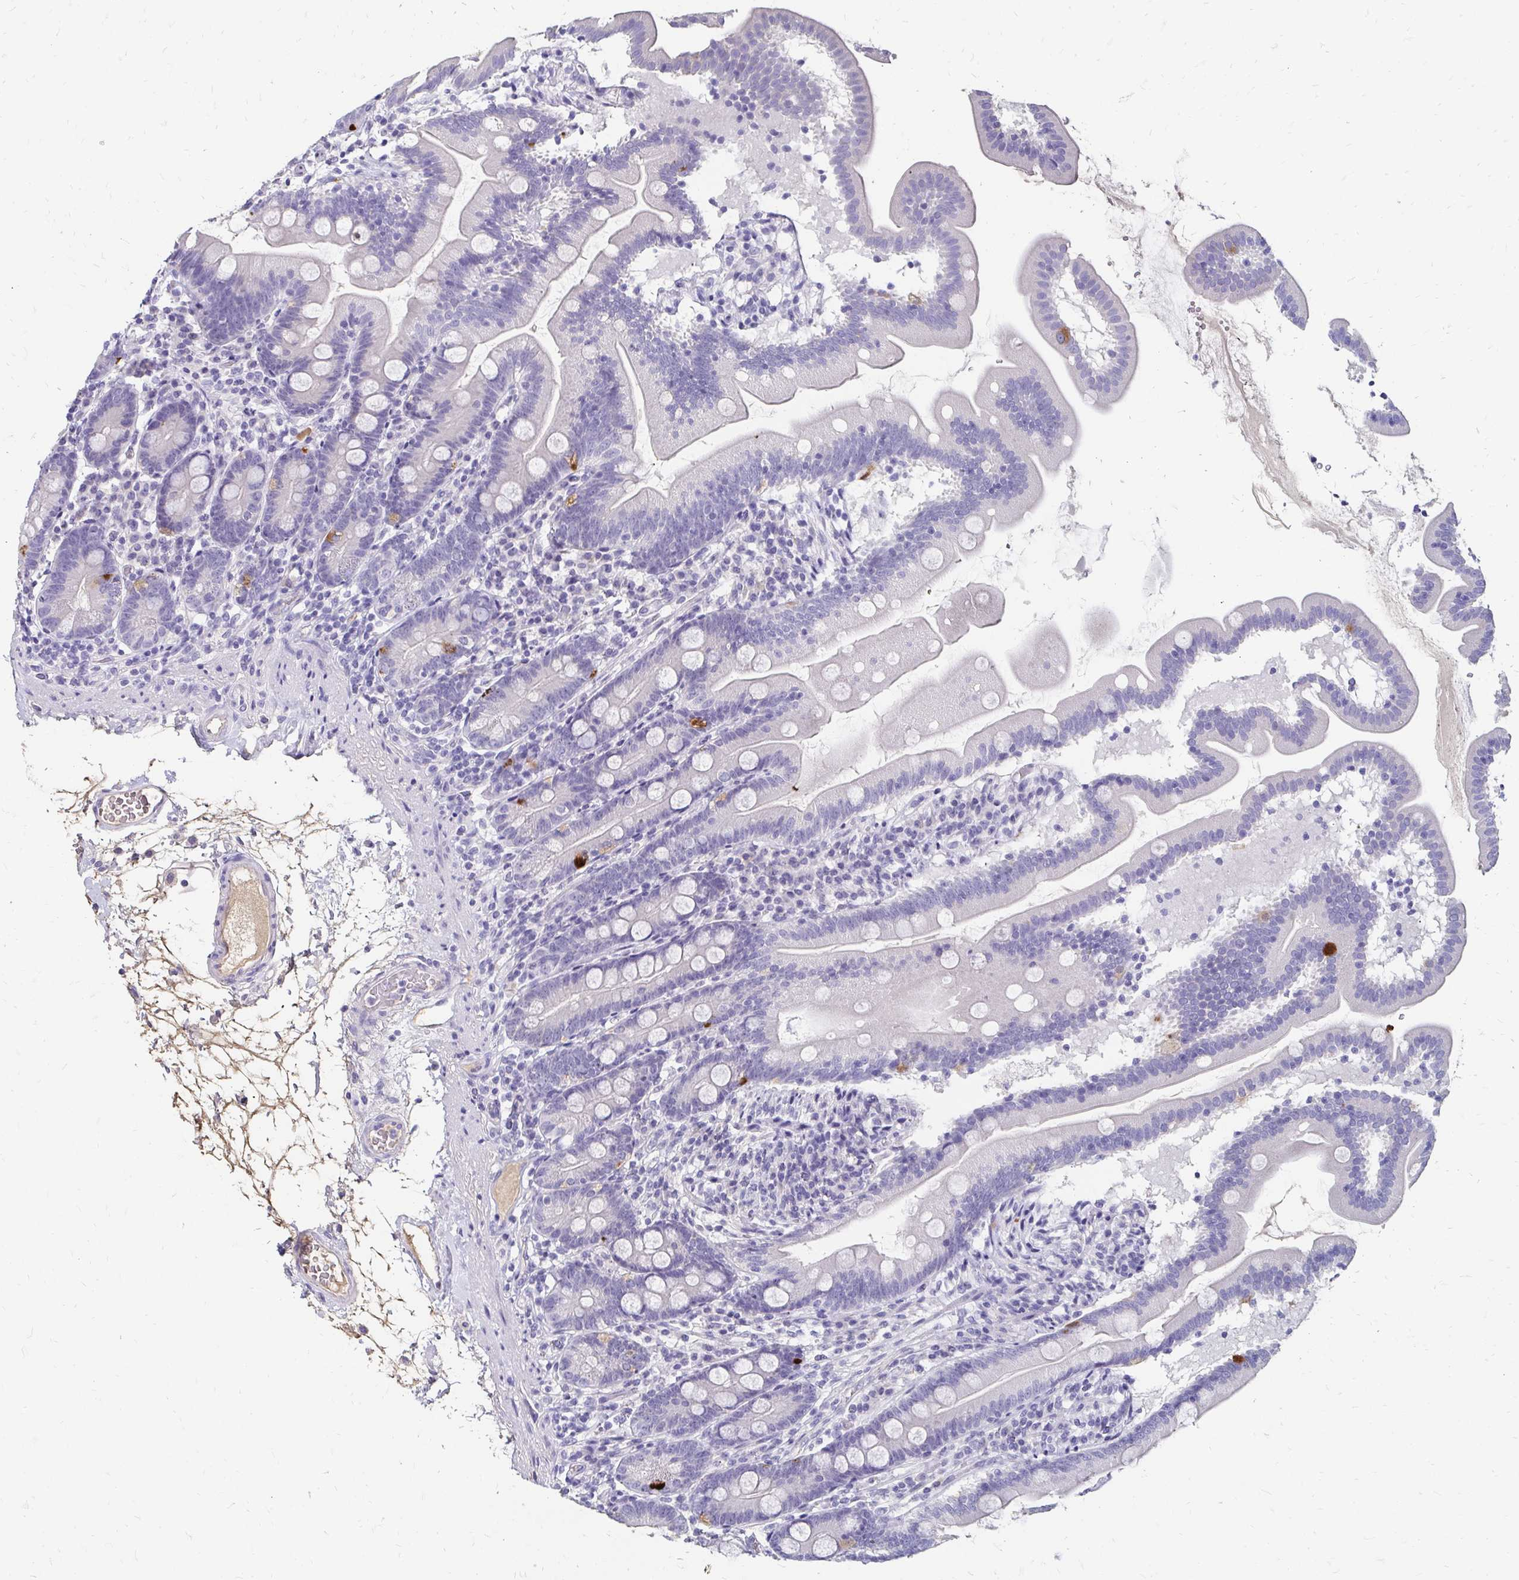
{"staining": {"intensity": "strong", "quantity": "<25%", "location": "cytoplasmic/membranous"}, "tissue": "duodenum", "cell_type": "Glandular cells", "image_type": "normal", "snomed": [{"axis": "morphology", "description": "Normal tissue, NOS"}, {"axis": "topography", "description": "Duodenum"}], "caption": "Unremarkable duodenum shows strong cytoplasmic/membranous positivity in about <25% of glandular cells.", "gene": "SCG3", "patient": {"sex": "female", "age": 67}}